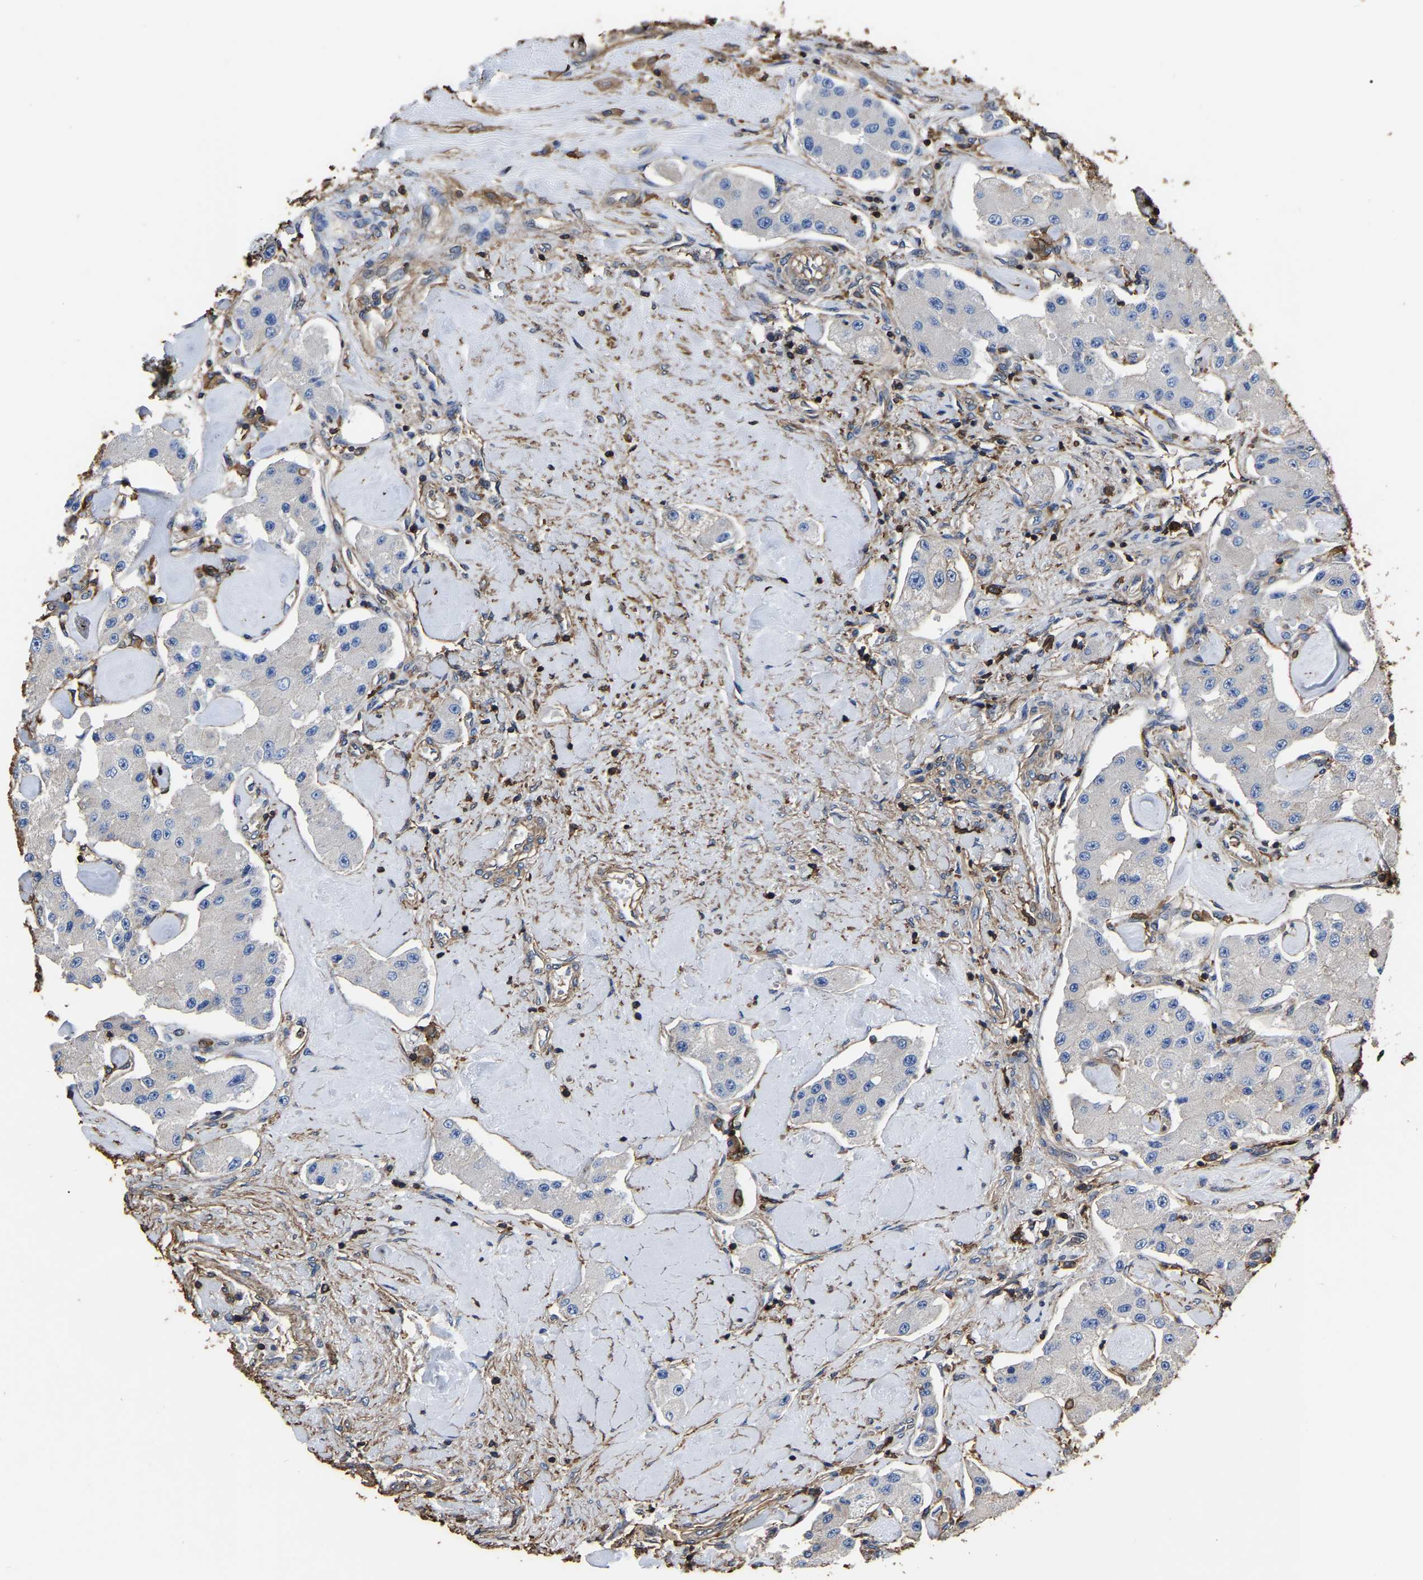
{"staining": {"intensity": "weak", "quantity": "<25%", "location": "cytoplasmic/membranous"}, "tissue": "carcinoid", "cell_type": "Tumor cells", "image_type": "cancer", "snomed": [{"axis": "morphology", "description": "Carcinoid, malignant, NOS"}, {"axis": "topography", "description": "Pancreas"}], "caption": "Tumor cells are negative for brown protein staining in malignant carcinoid. (DAB (3,3'-diaminobenzidine) IHC visualized using brightfield microscopy, high magnification).", "gene": "ARMT1", "patient": {"sex": "male", "age": 41}}